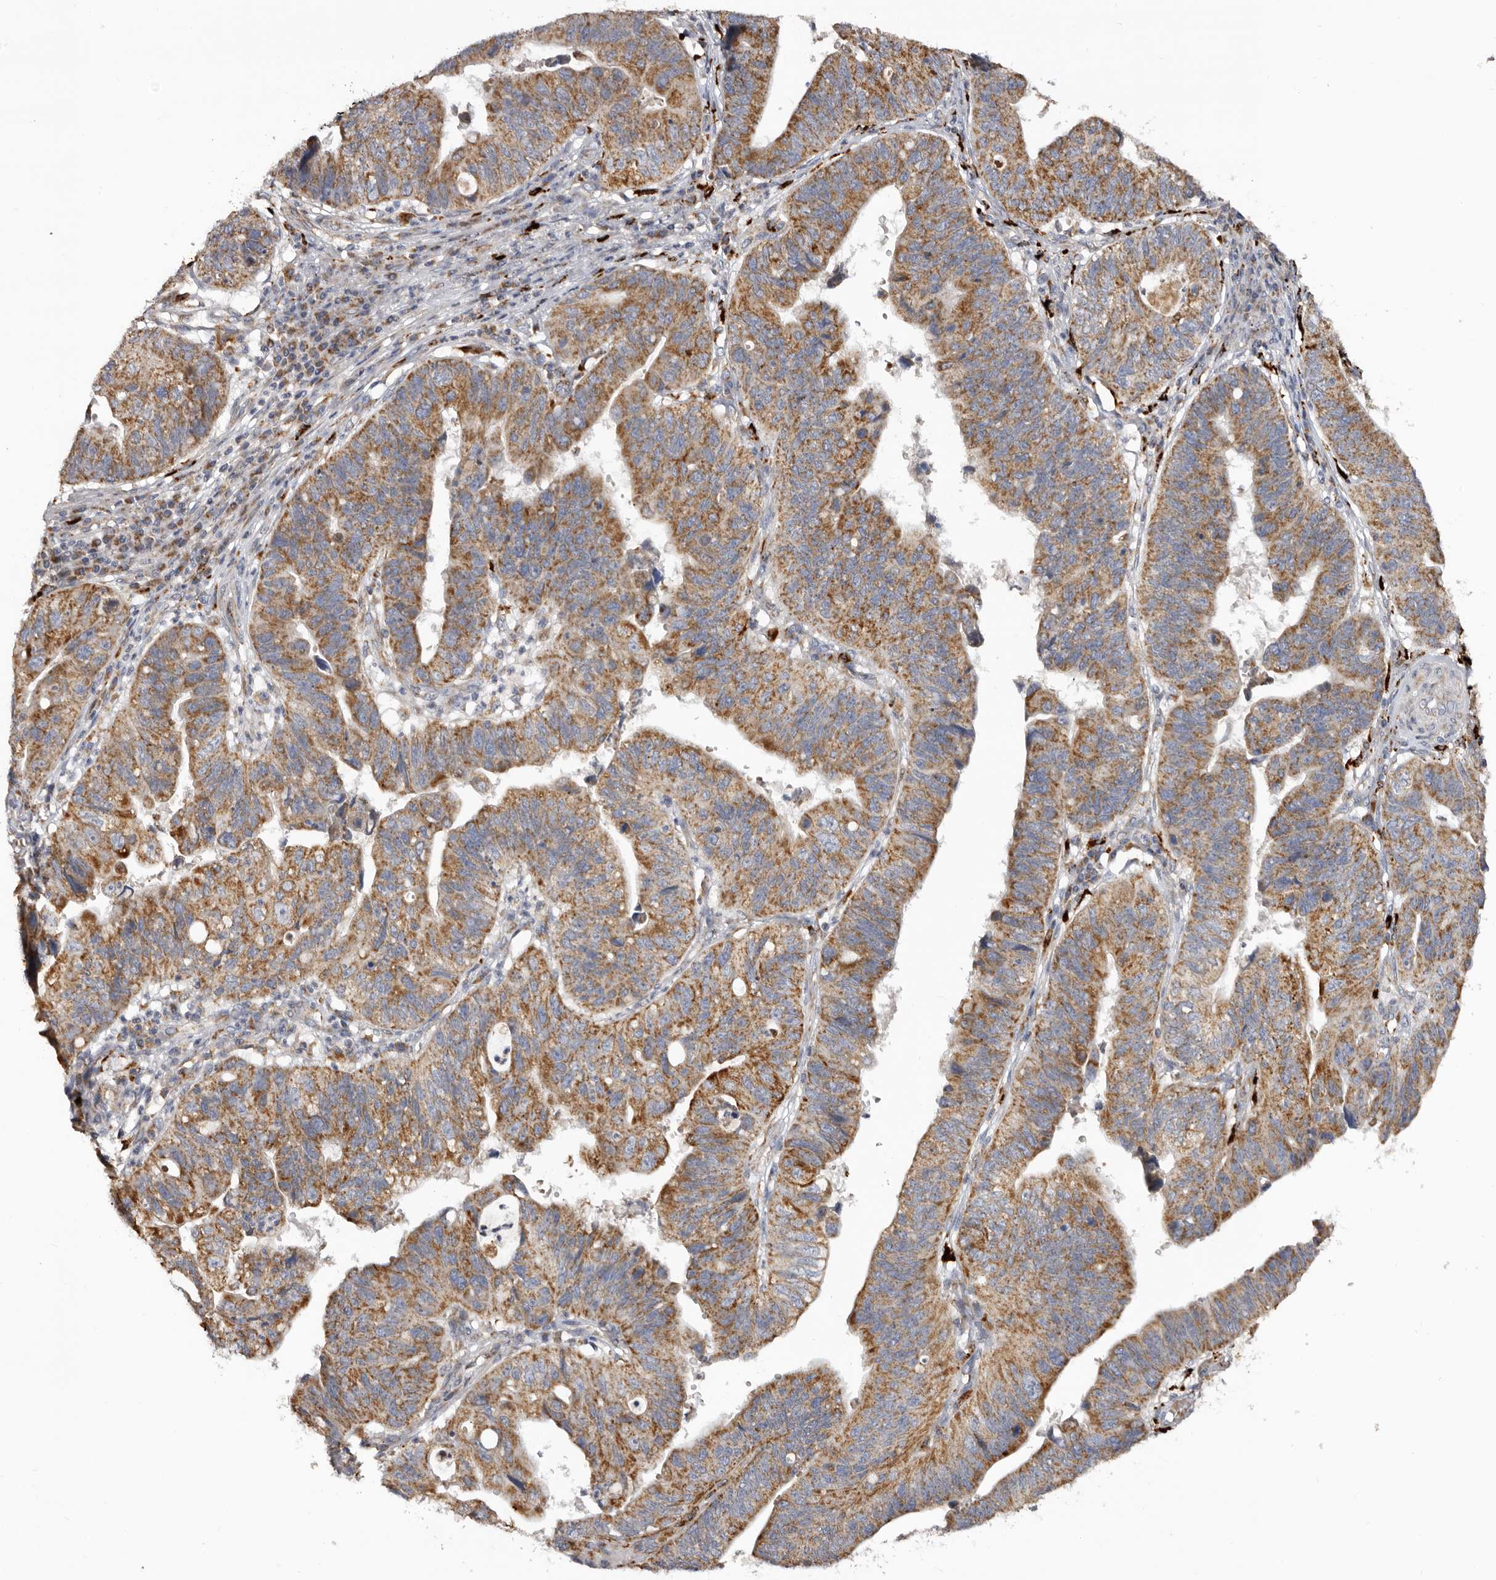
{"staining": {"intensity": "moderate", "quantity": ">75%", "location": "cytoplasmic/membranous"}, "tissue": "stomach cancer", "cell_type": "Tumor cells", "image_type": "cancer", "snomed": [{"axis": "morphology", "description": "Adenocarcinoma, NOS"}, {"axis": "topography", "description": "Stomach"}], "caption": "IHC histopathology image of neoplastic tissue: human stomach adenocarcinoma stained using IHC shows medium levels of moderate protein expression localized specifically in the cytoplasmic/membranous of tumor cells, appearing as a cytoplasmic/membranous brown color.", "gene": "MECR", "patient": {"sex": "male", "age": 59}}